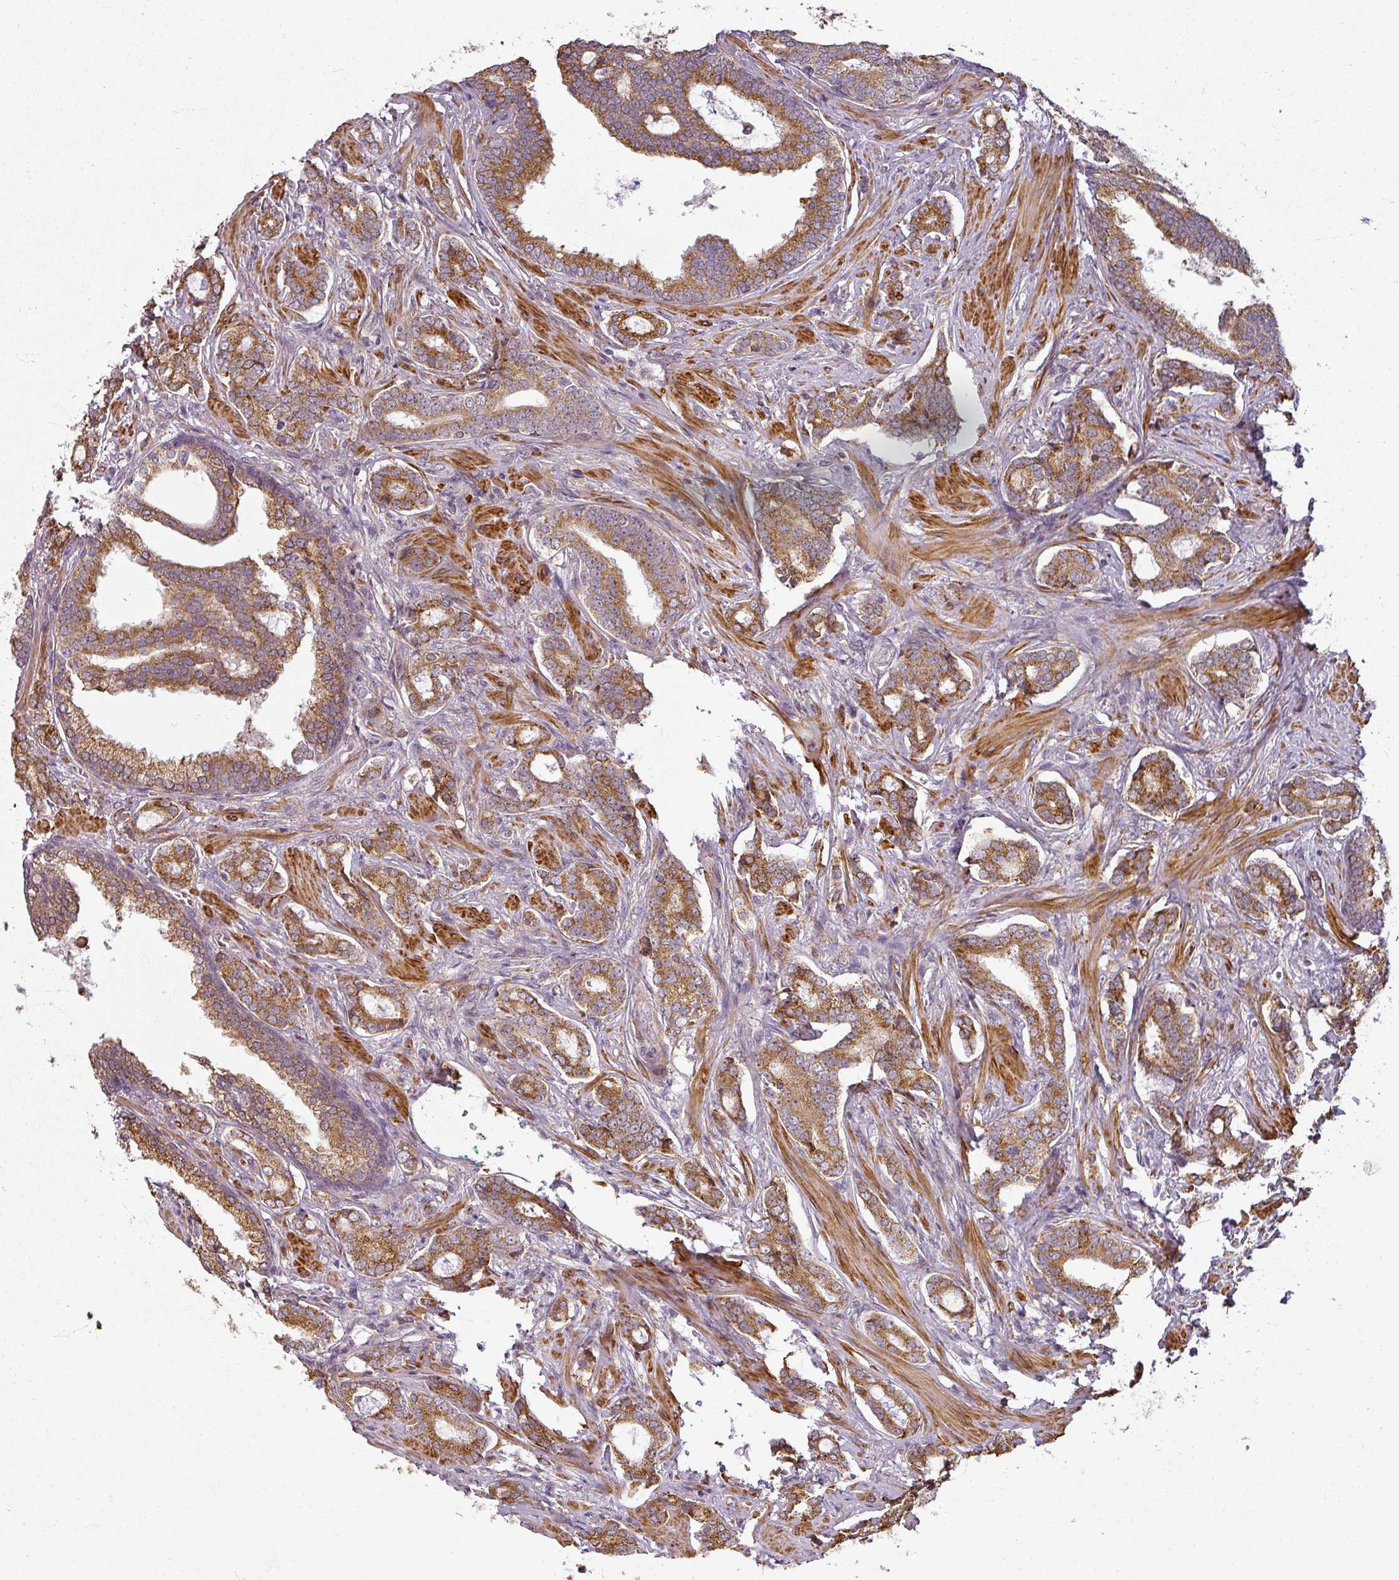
{"staining": {"intensity": "moderate", "quantity": ">75%", "location": "cytoplasmic/membranous"}, "tissue": "prostate cancer", "cell_type": "Tumor cells", "image_type": "cancer", "snomed": [{"axis": "morphology", "description": "Adenocarcinoma, High grade"}, {"axis": "topography", "description": "Prostate"}], "caption": "High-magnification brightfield microscopy of prostate cancer stained with DAB (brown) and counterstained with hematoxylin (blue). tumor cells exhibit moderate cytoplasmic/membranous staining is identified in approximately>75% of cells.", "gene": "CCDC144A", "patient": {"sex": "male", "age": 63}}